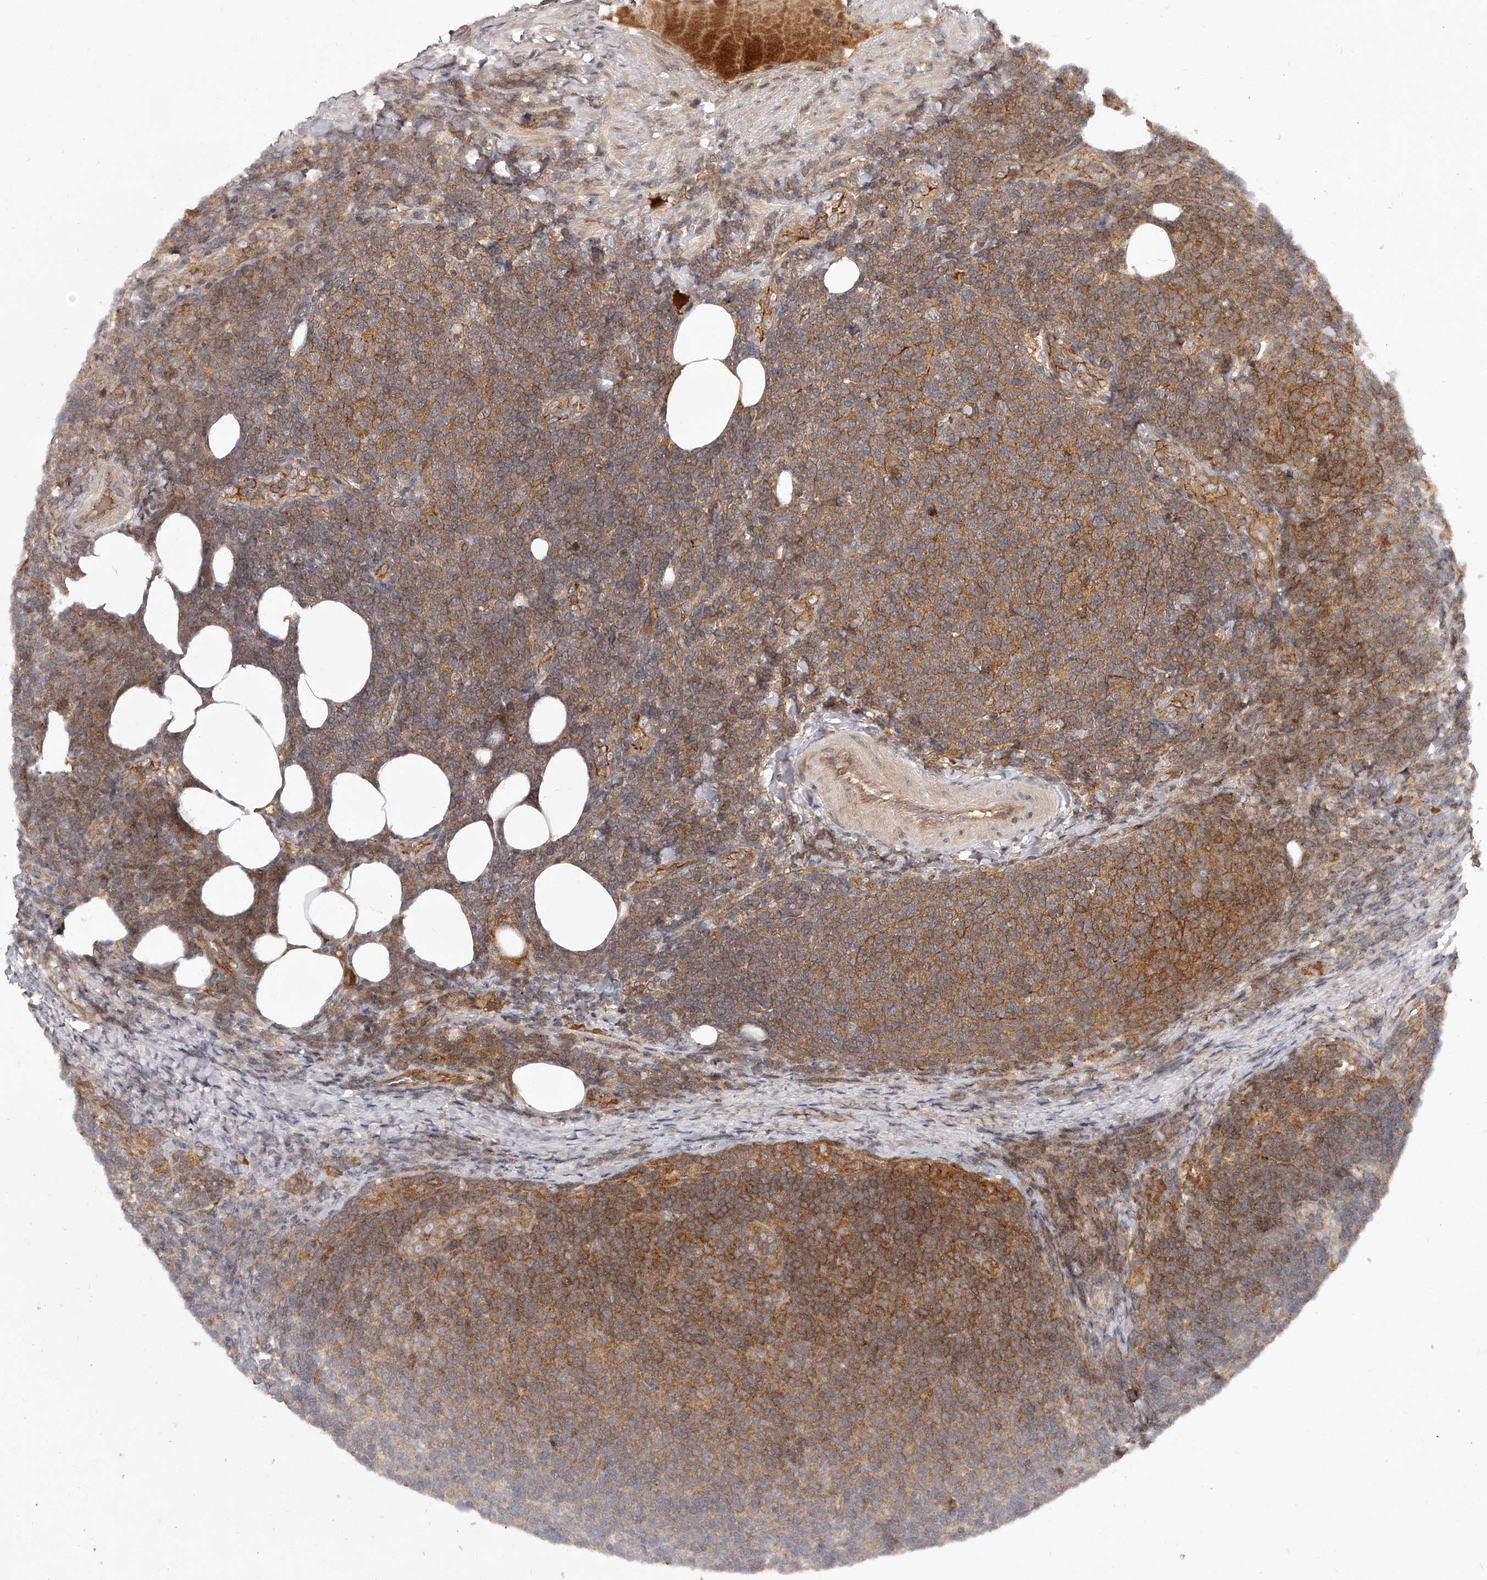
{"staining": {"intensity": "moderate", "quantity": ">75%", "location": "cytoplasmic/membranous"}, "tissue": "lymphoma", "cell_type": "Tumor cells", "image_type": "cancer", "snomed": [{"axis": "morphology", "description": "Malignant lymphoma, non-Hodgkin's type, Low grade"}, {"axis": "topography", "description": "Lymph node"}], "caption": "A medium amount of moderate cytoplasmic/membranous staining is identified in approximately >75% of tumor cells in malignant lymphoma, non-Hodgkin's type (low-grade) tissue.", "gene": "CRYZL1", "patient": {"sex": "male", "age": 66}}